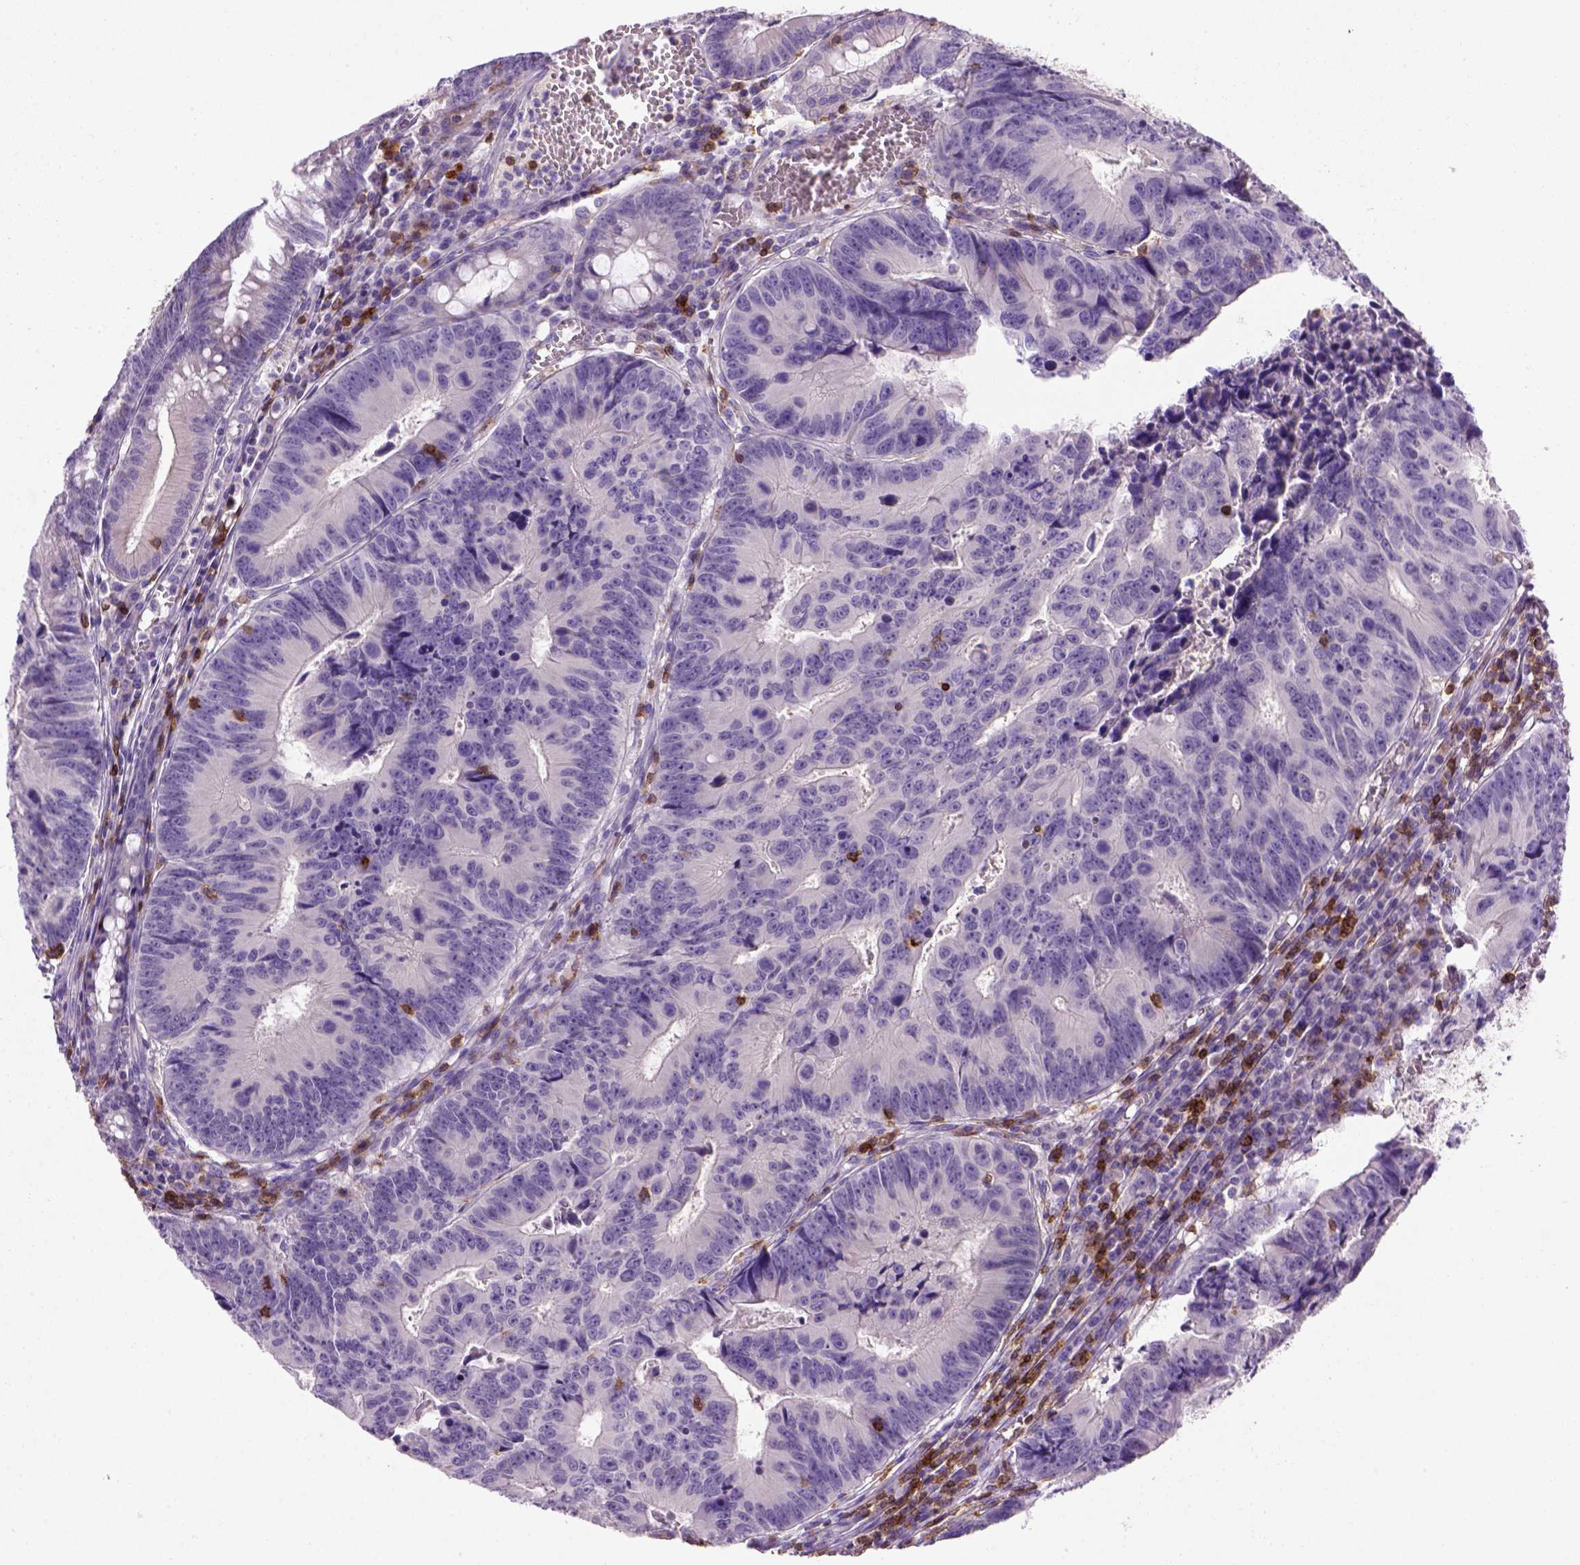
{"staining": {"intensity": "negative", "quantity": "none", "location": "none"}, "tissue": "colorectal cancer", "cell_type": "Tumor cells", "image_type": "cancer", "snomed": [{"axis": "morphology", "description": "Adenocarcinoma, NOS"}, {"axis": "topography", "description": "Colon"}], "caption": "A photomicrograph of colorectal adenocarcinoma stained for a protein demonstrates no brown staining in tumor cells.", "gene": "CD3E", "patient": {"sex": "female", "age": 87}}